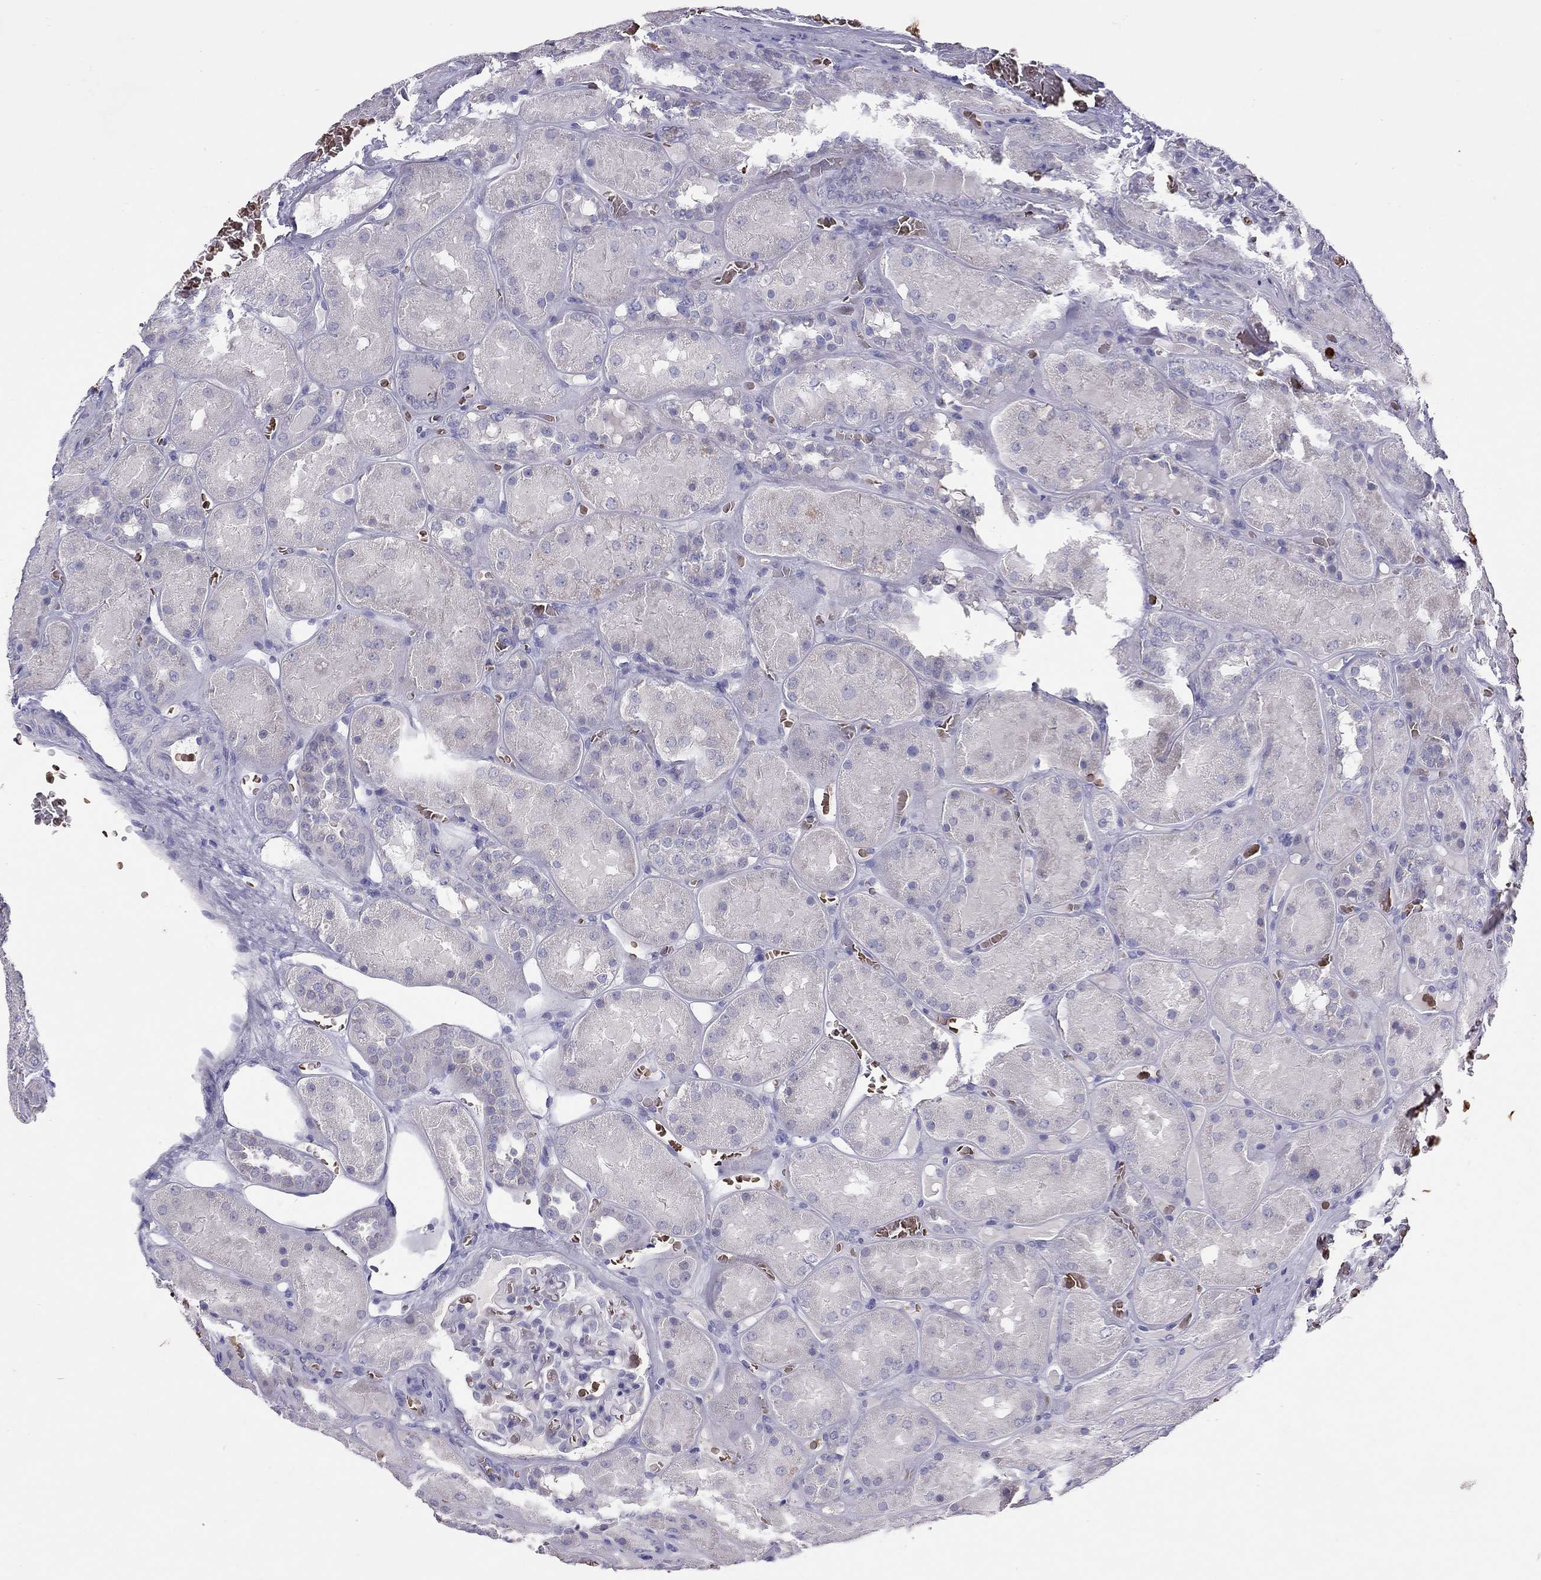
{"staining": {"intensity": "negative", "quantity": "none", "location": "none"}, "tissue": "kidney", "cell_type": "Cells in glomeruli", "image_type": "normal", "snomed": [{"axis": "morphology", "description": "Normal tissue, NOS"}, {"axis": "topography", "description": "Kidney"}], "caption": "IHC histopathology image of unremarkable kidney stained for a protein (brown), which displays no positivity in cells in glomeruli.", "gene": "FRMD1", "patient": {"sex": "male", "age": 73}}